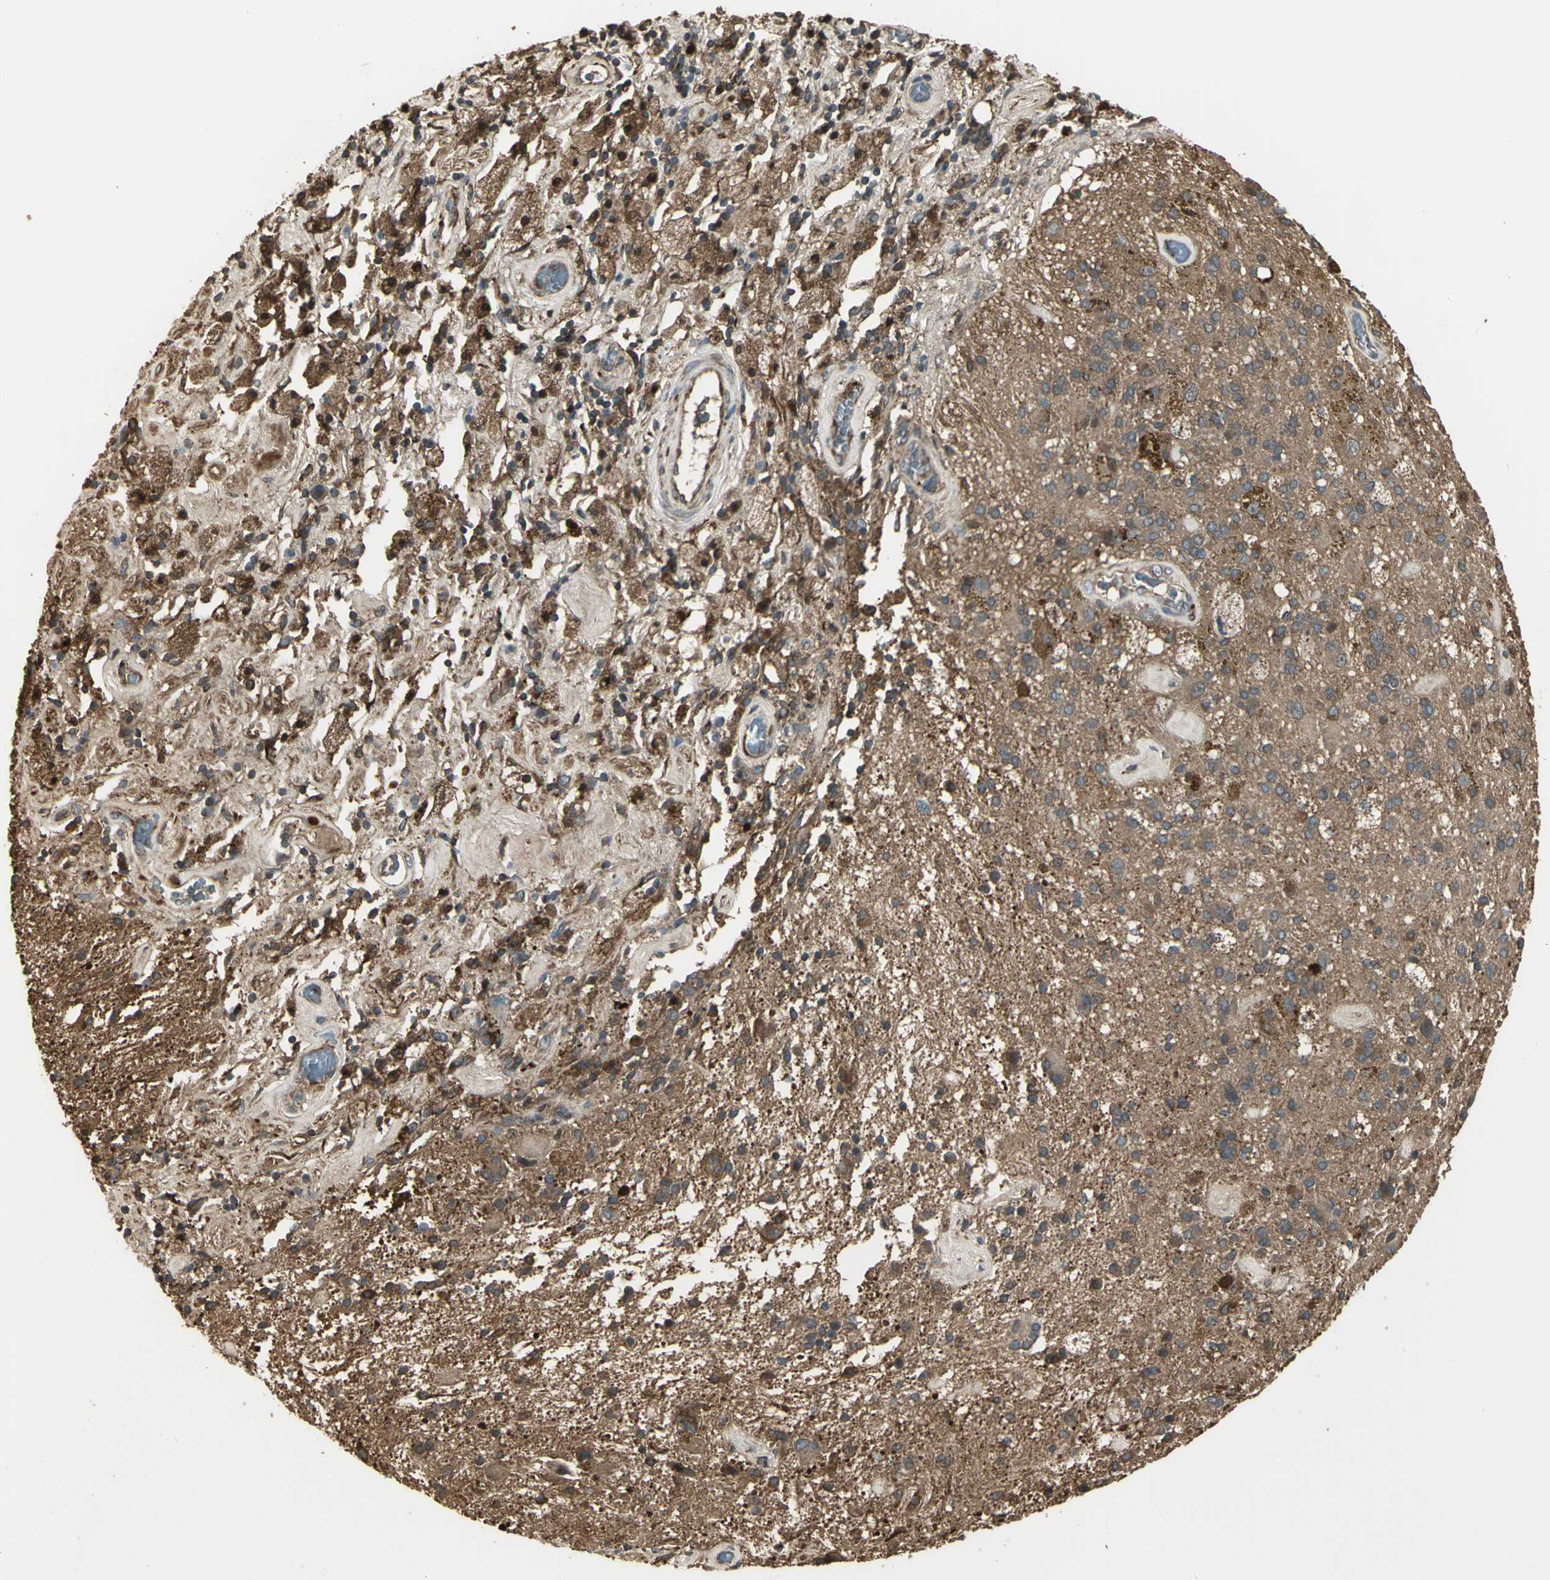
{"staining": {"intensity": "moderate", "quantity": ">75%", "location": "cytoplasmic/membranous"}, "tissue": "glioma", "cell_type": "Tumor cells", "image_type": "cancer", "snomed": [{"axis": "morphology", "description": "Glioma, malignant, Low grade"}, {"axis": "topography", "description": "Brain"}], "caption": "Protein analysis of low-grade glioma (malignant) tissue displays moderate cytoplasmic/membranous positivity in approximately >75% of tumor cells.", "gene": "PRXL2B", "patient": {"sex": "male", "age": 58}}